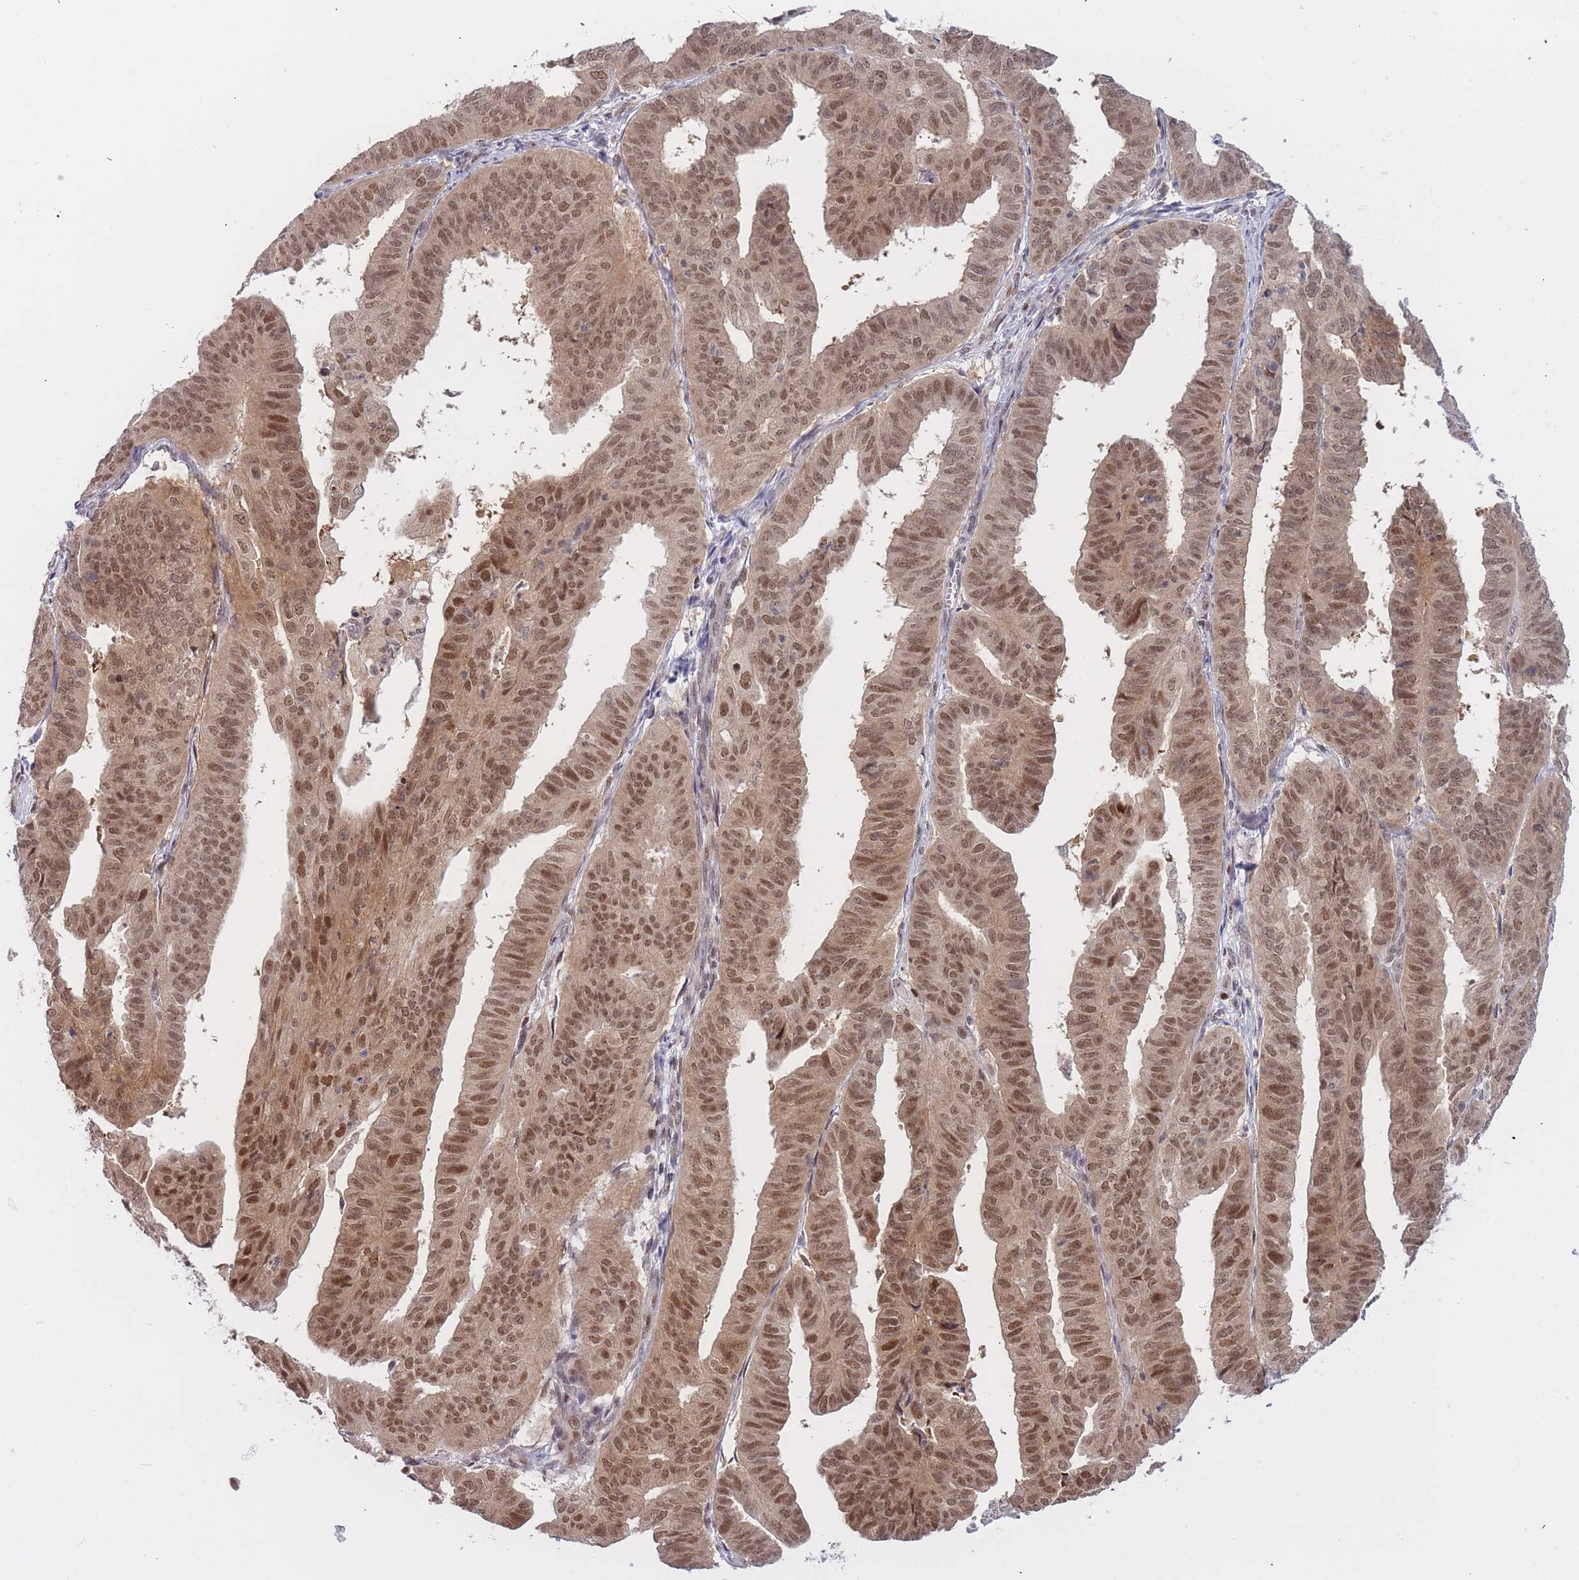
{"staining": {"intensity": "moderate", "quantity": ">75%", "location": "cytoplasmic/membranous,nuclear"}, "tissue": "endometrial cancer", "cell_type": "Tumor cells", "image_type": "cancer", "snomed": [{"axis": "morphology", "description": "Adenocarcinoma, NOS"}, {"axis": "topography", "description": "Uterus"}], "caption": "This micrograph shows immunohistochemistry staining of endometrial cancer (adenocarcinoma), with medium moderate cytoplasmic/membranous and nuclear staining in about >75% of tumor cells.", "gene": "DEAF1", "patient": {"sex": "female", "age": 77}}